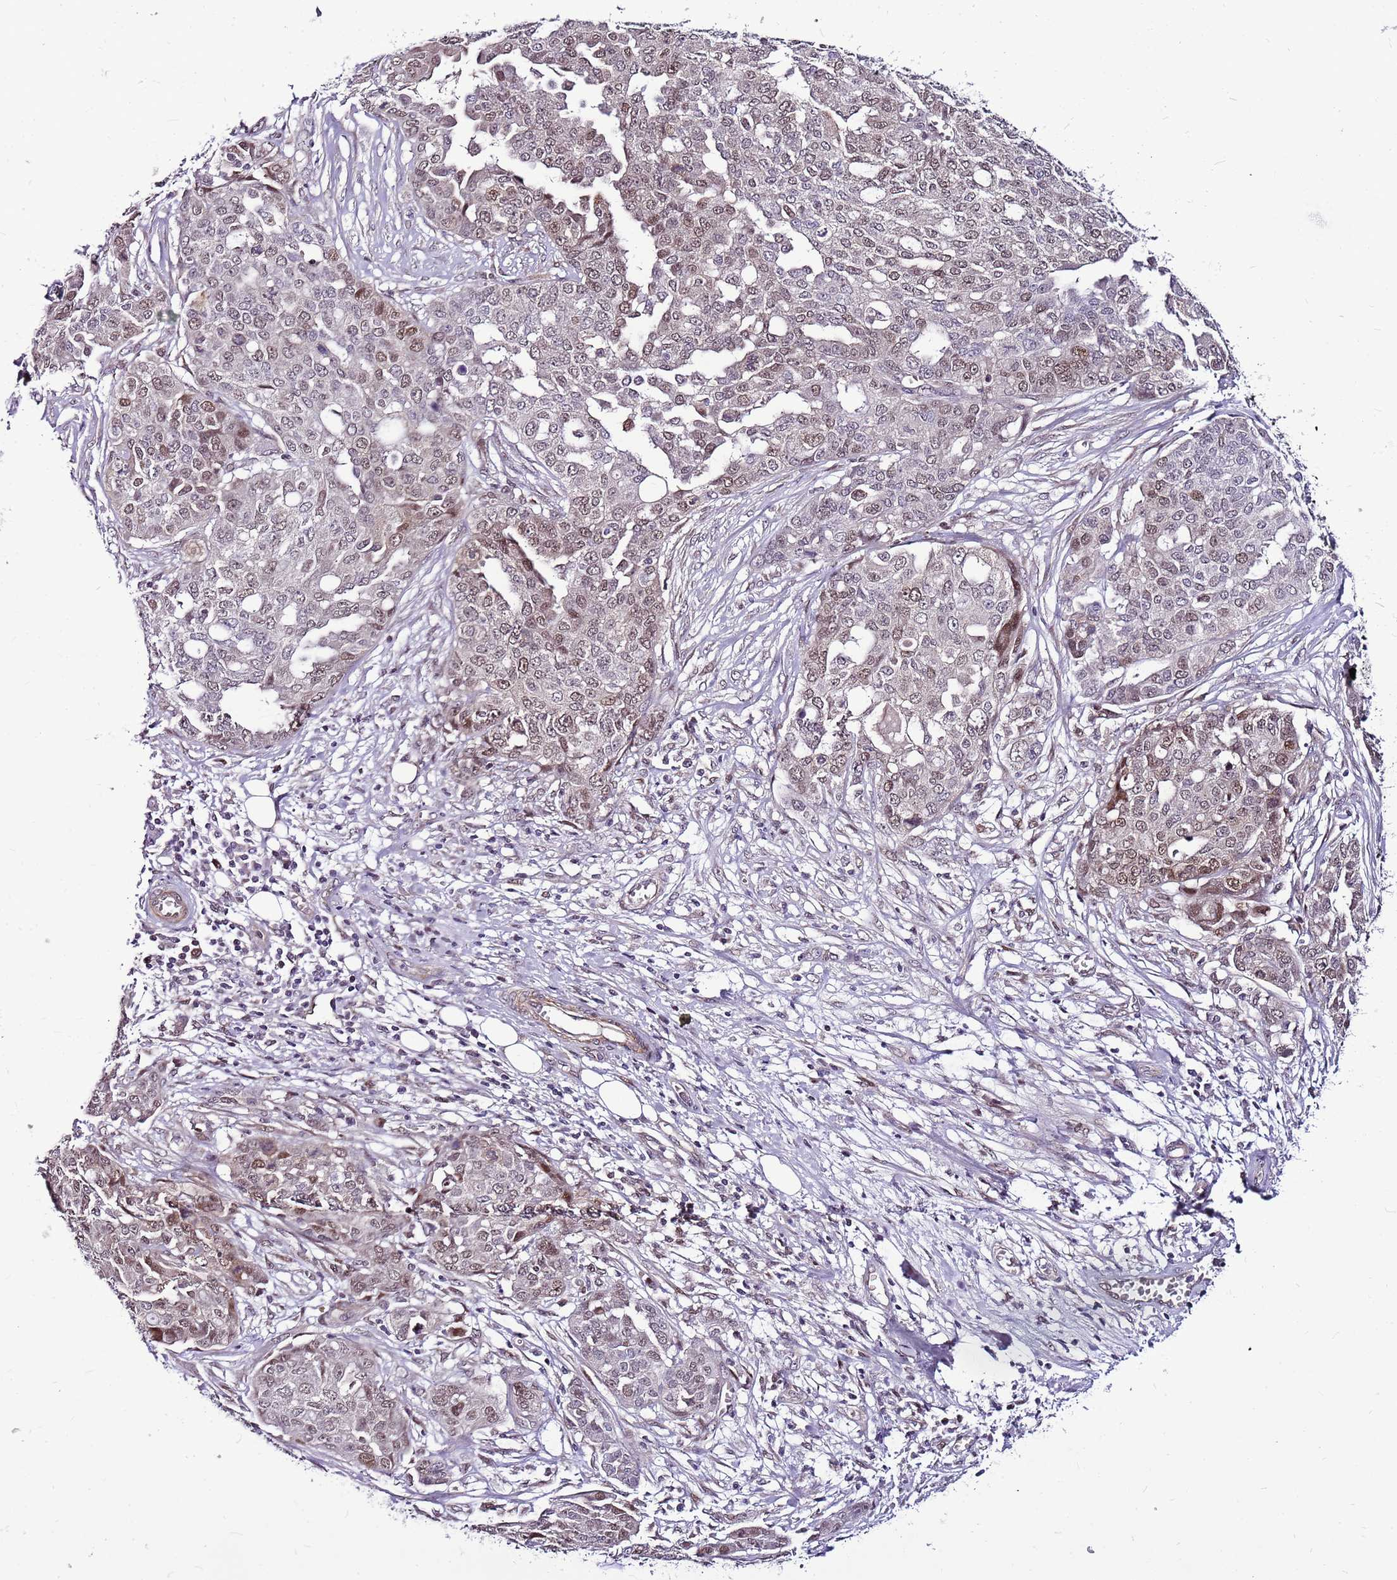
{"staining": {"intensity": "weak", "quantity": "25%-75%", "location": "nuclear"}, "tissue": "ovarian cancer", "cell_type": "Tumor cells", "image_type": "cancer", "snomed": [{"axis": "morphology", "description": "Cystadenocarcinoma, serous, NOS"}, {"axis": "topography", "description": "Soft tissue"}, {"axis": "topography", "description": "Ovary"}], "caption": "Immunohistochemical staining of human serous cystadenocarcinoma (ovarian) reveals low levels of weak nuclear staining in approximately 25%-75% of tumor cells. (DAB IHC, brown staining for protein, blue staining for nuclei).", "gene": "POLE3", "patient": {"sex": "female", "age": 57}}